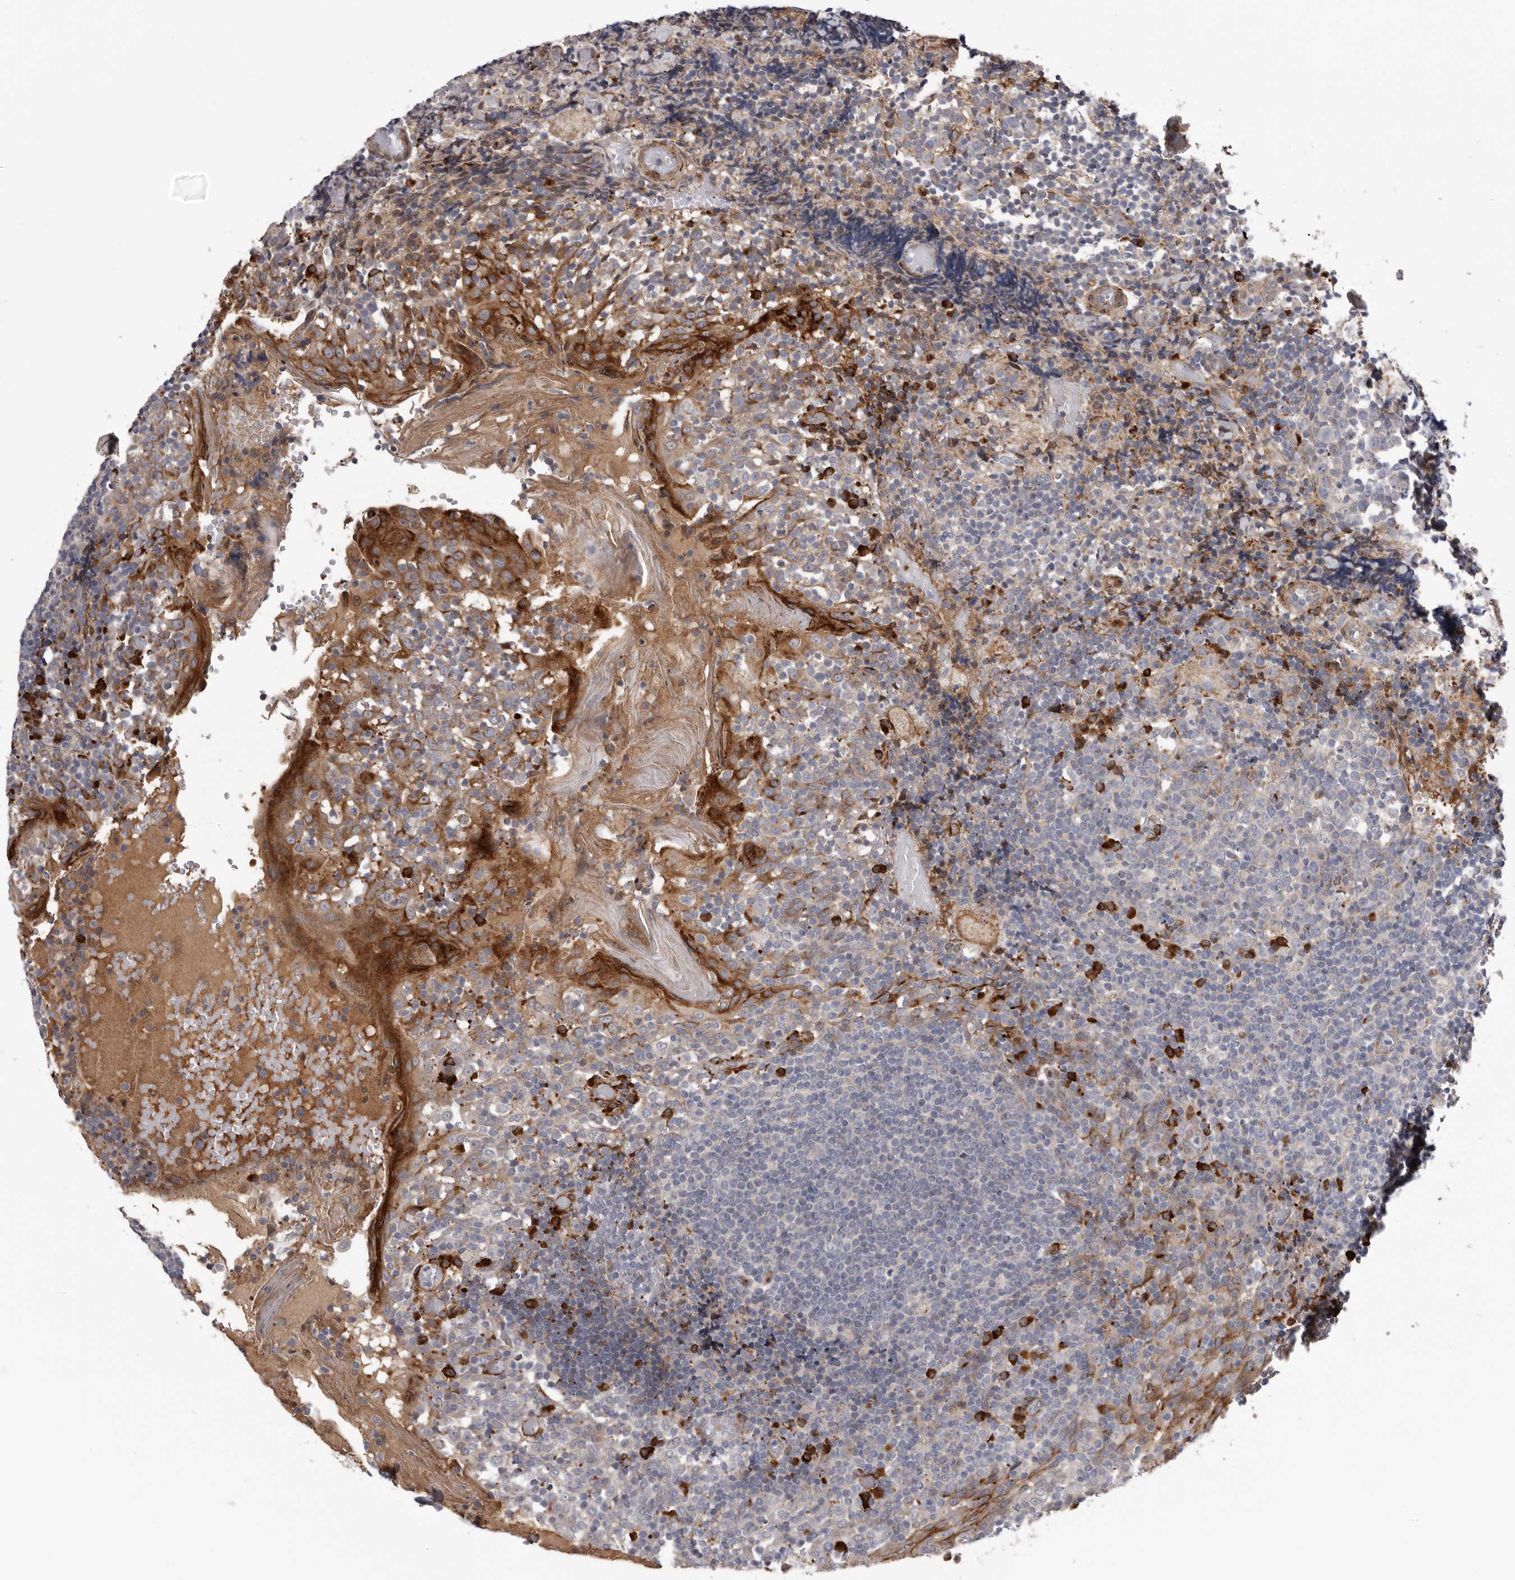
{"staining": {"intensity": "strong", "quantity": "<25%", "location": "cytoplasmic/membranous"}, "tissue": "tonsil", "cell_type": "Germinal center cells", "image_type": "normal", "snomed": [{"axis": "morphology", "description": "Normal tissue, NOS"}, {"axis": "topography", "description": "Tonsil"}], "caption": "High-magnification brightfield microscopy of normal tonsil stained with DAB (brown) and counterstained with hematoxylin (blue). germinal center cells exhibit strong cytoplasmic/membranous expression is seen in about<25% of cells. (Brightfield microscopy of DAB IHC at high magnification).", "gene": "ATXN3L", "patient": {"sex": "female", "age": 19}}